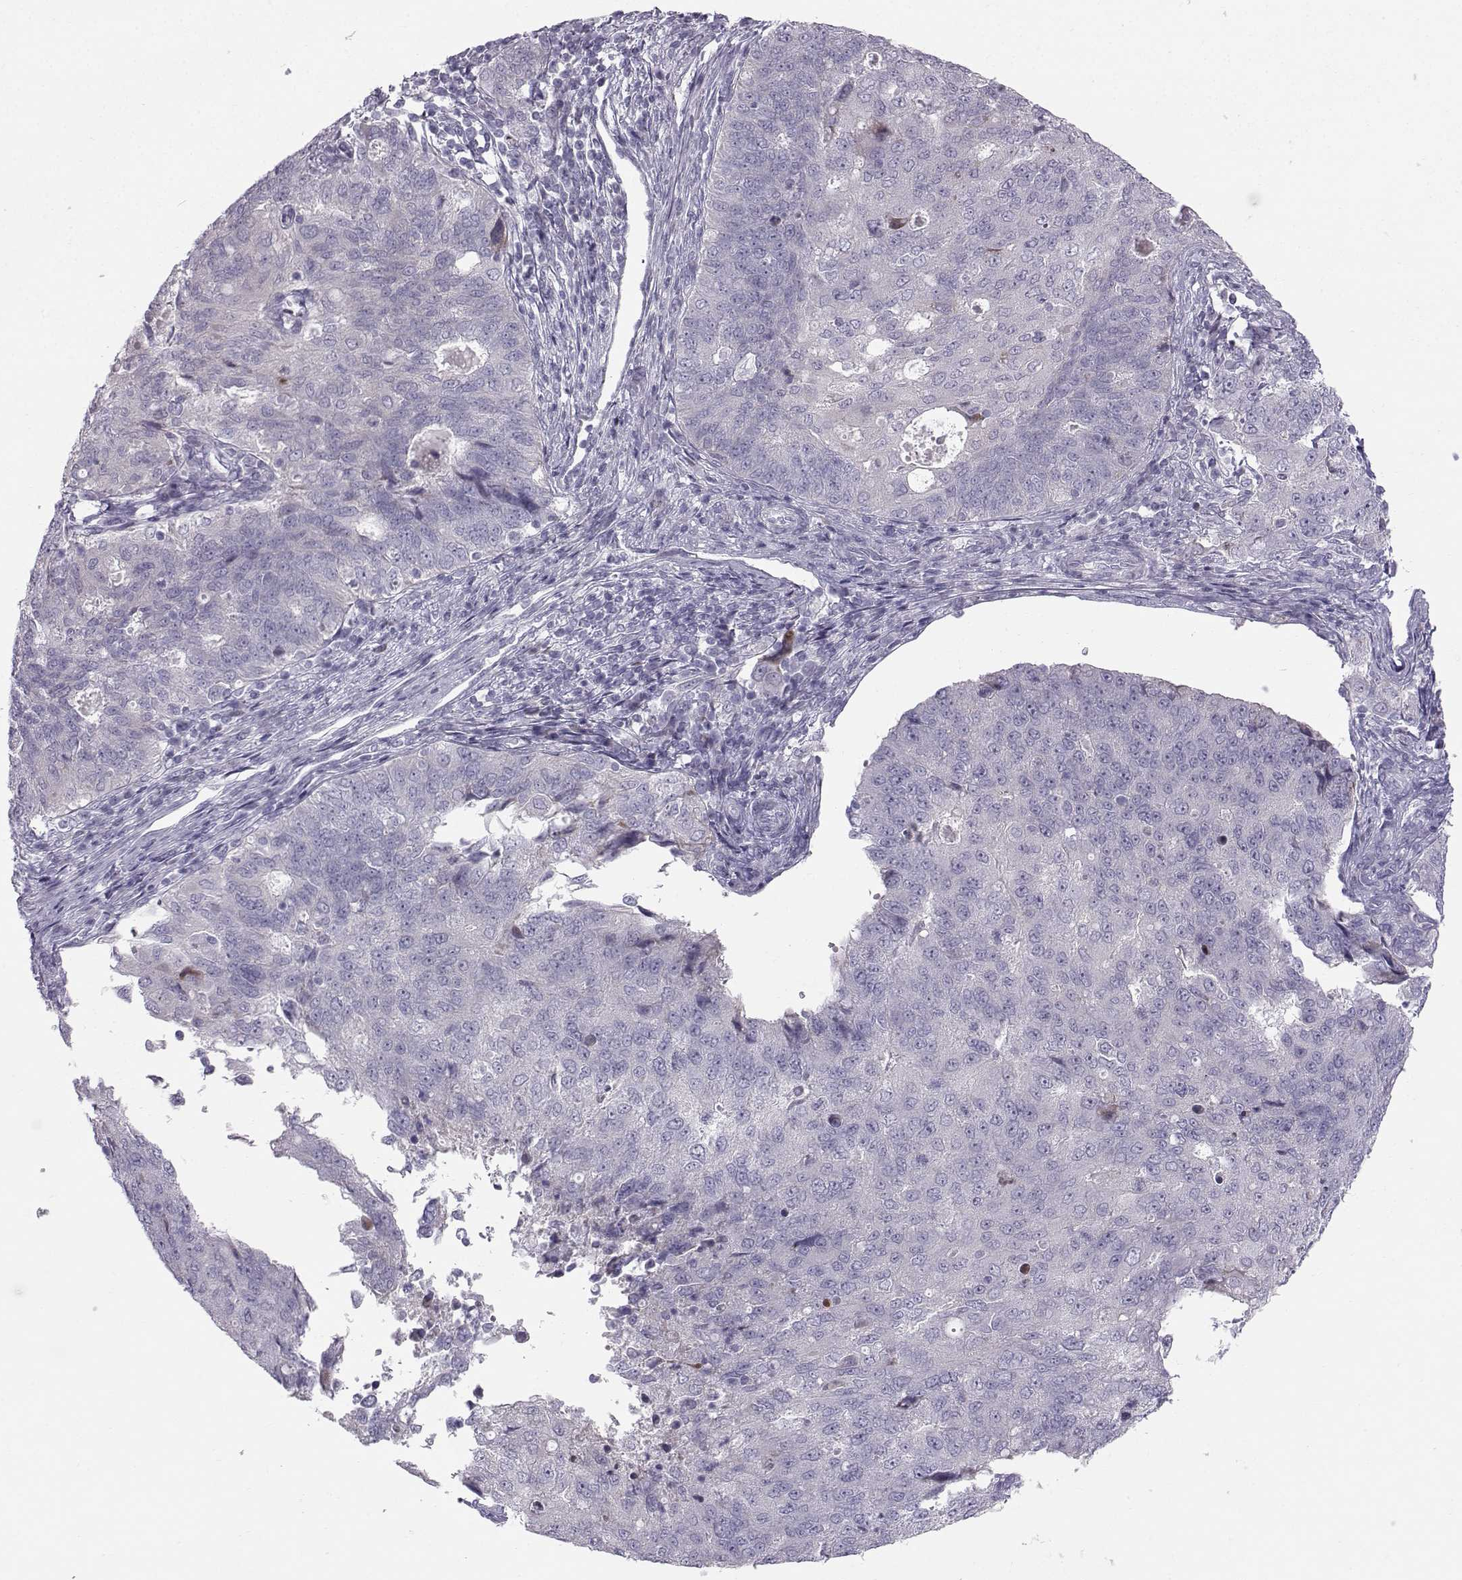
{"staining": {"intensity": "negative", "quantity": "none", "location": "none"}, "tissue": "endometrial cancer", "cell_type": "Tumor cells", "image_type": "cancer", "snomed": [{"axis": "morphology", "description": "Adenocarcinoma, NOS"}, {"axis": "topography", "description": "Endometrium"}], "caption": "Endometrial adenocarcinoma stained for a protein using immunohistochemistry (IHC) reveals no positivity tumor cells.", "gene": "DMRT3", "patient": {"sex": "female", "age": 43}}